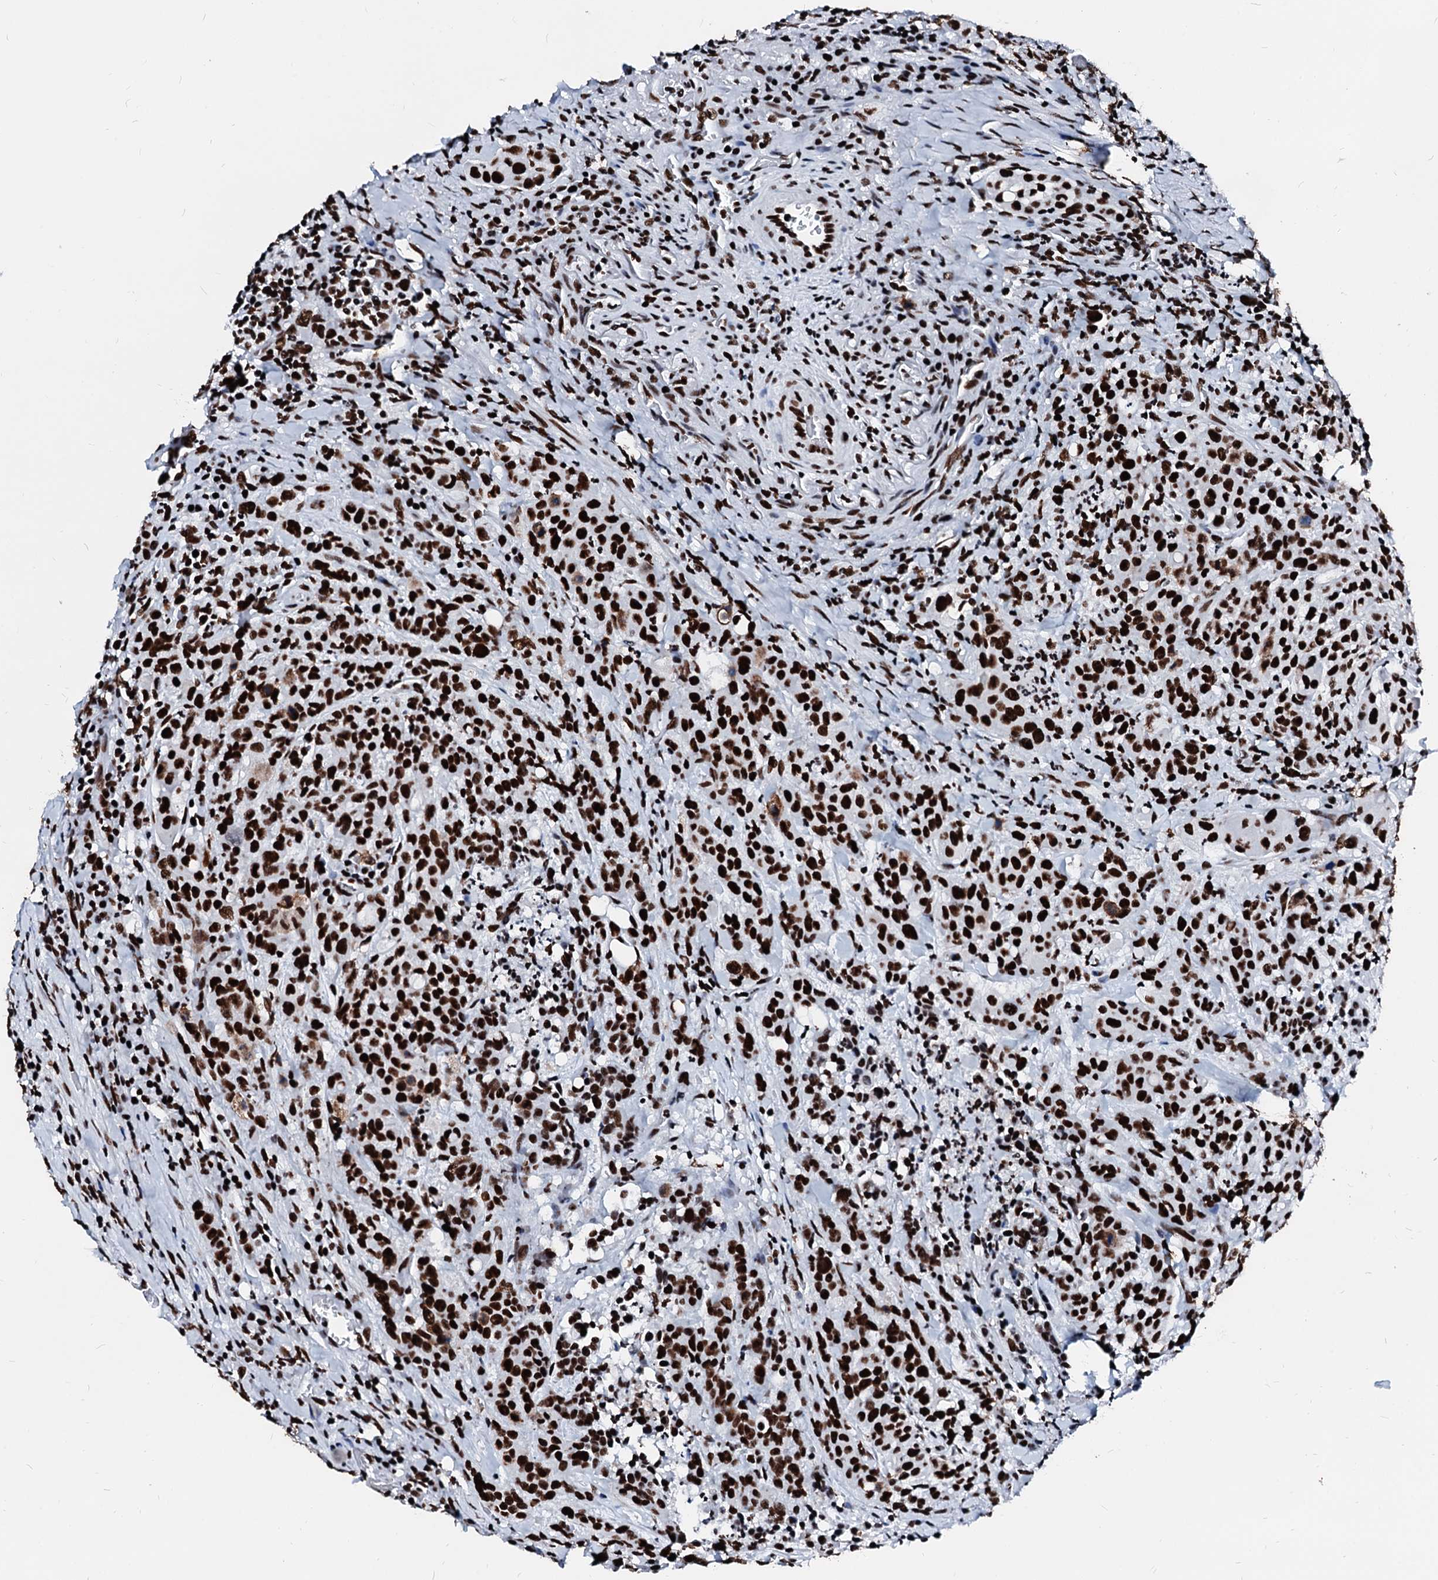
{"staining": {"intensity": "strong", "quantity": ">75%", "location": "nuclear"}, "tissue": "colorectal cancer", "cell_type": "Tumor cells", "image_type": "cancer", "snomed": [{"axis": "morphology", "description": "Adenocarcinoma, NOS"}, {"axis": "topography", "description": "Colon"}], "caption": "This histopathology image displays immunohistochemistry staining of human colorectal adenocarcinoma, with high strong nuclear expression in about >75% of tumor cells.", "gene": "RALY", "patient": {"sex": "male", "age": 62}}